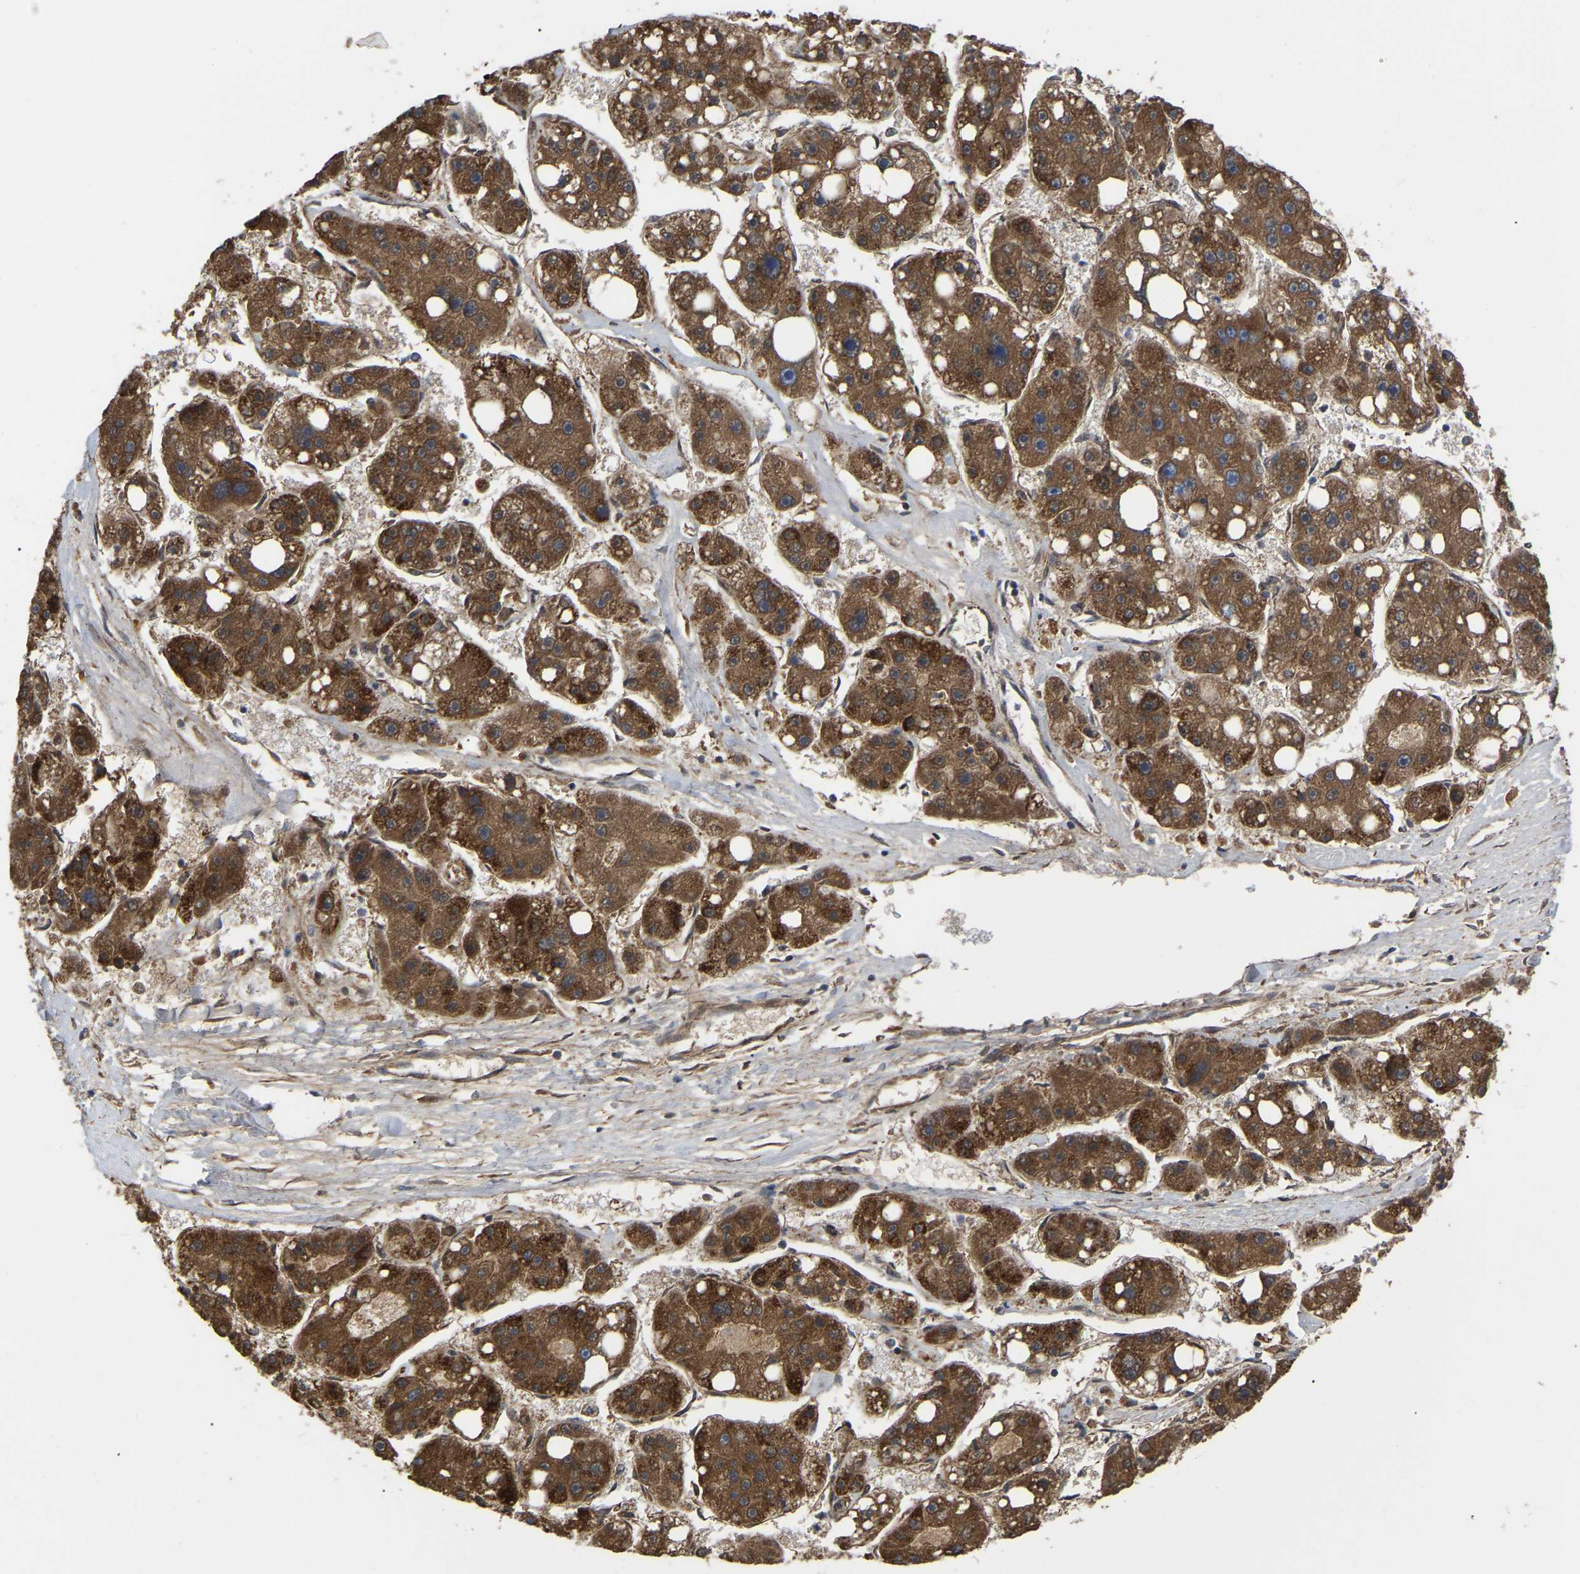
{"staining": {"intensity": "strong", "quantity": ">75%", "location": "cytoplasmic/membranous"}, "tissue": "liver cancer", "cell_type": "Tumor cells", "image_type": "cancer", "snomed": [{"axis": "morphology", "description": "Carcinoma, Hepatocellular, NOS"}, {"axis": "topography", "description": "Liver"}], "caption": "A micrograph of liver cancer stained for a protein demonstrates strong cytoplasmic/membranous brown staining in tumor cells.", "gene": "GCC1", "patient": {"sex": "female", "age": 61}}